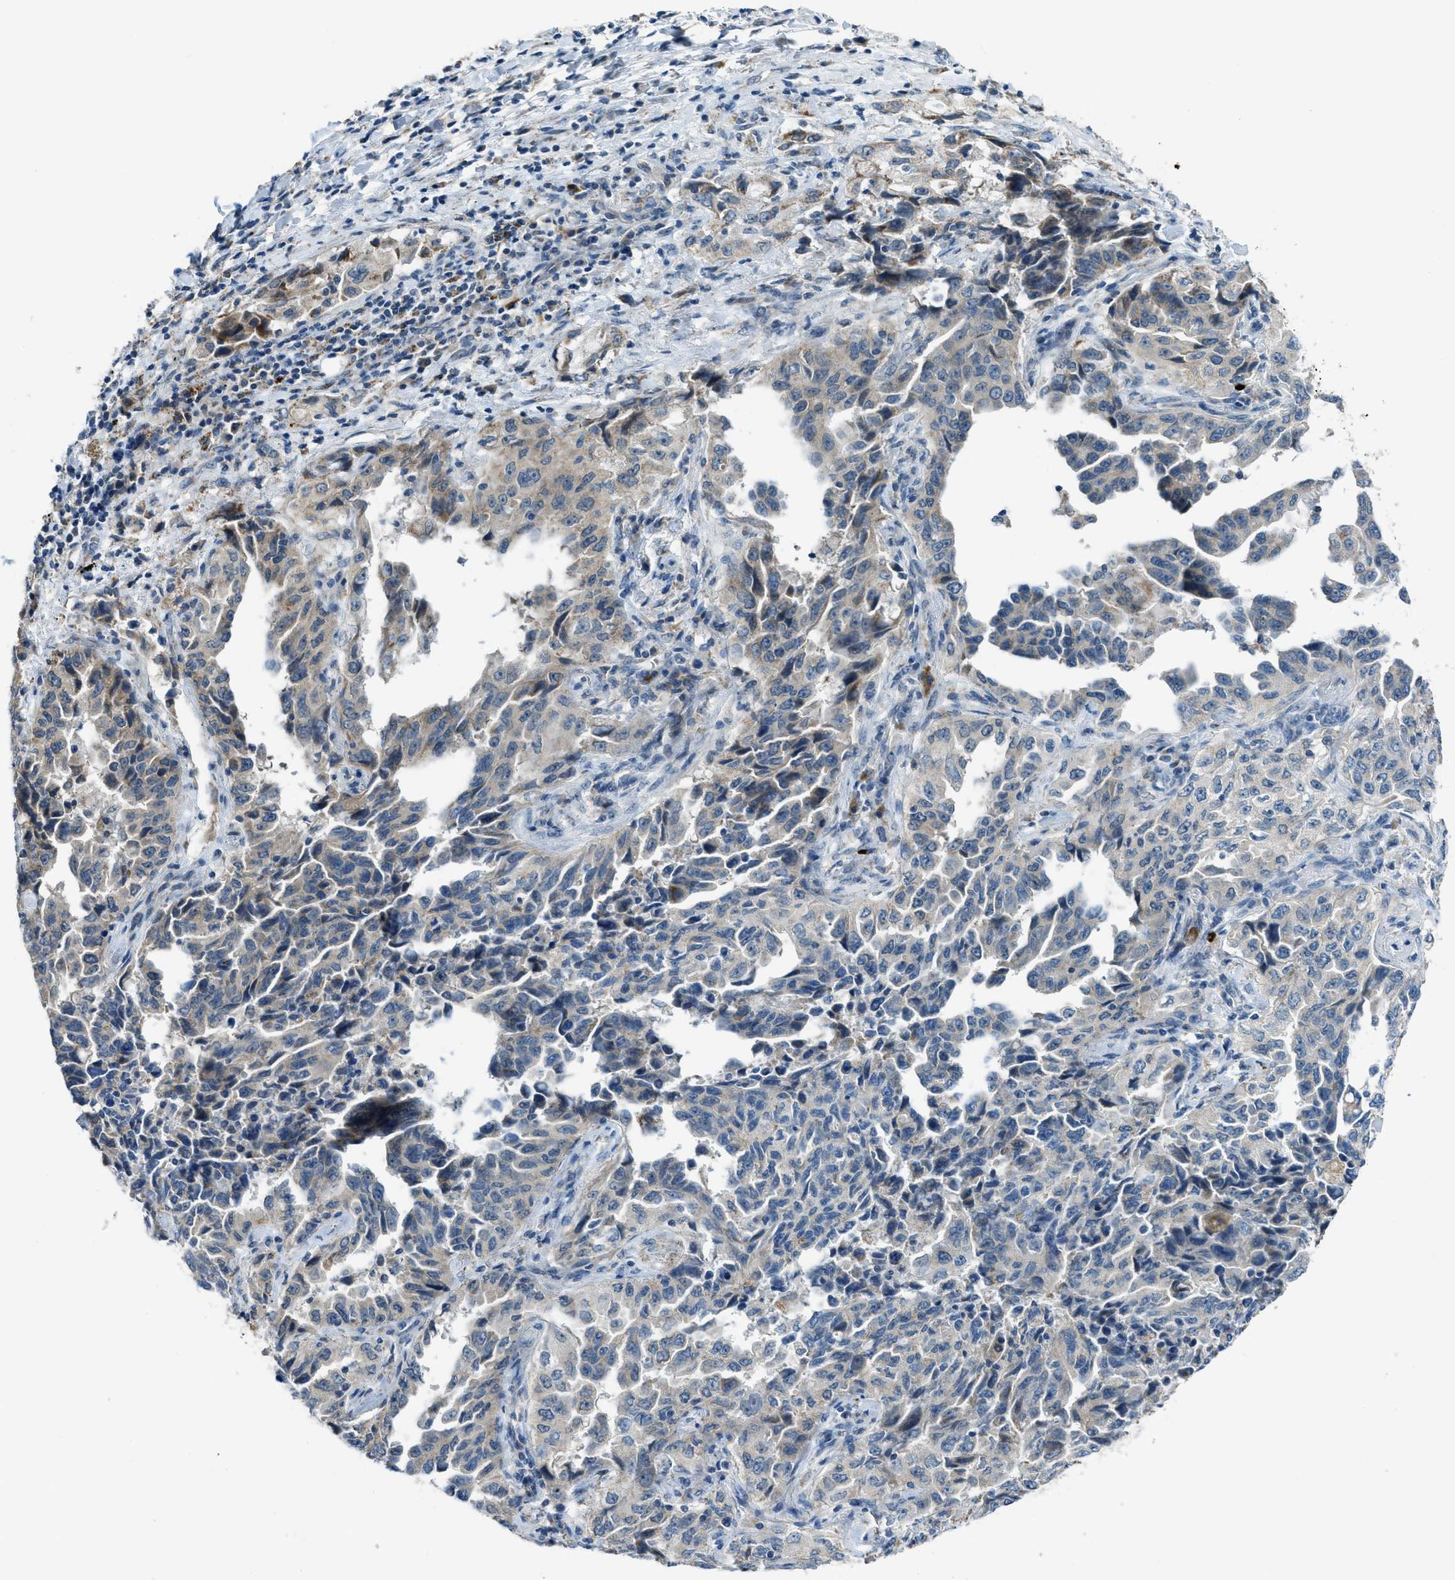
{"staining": {"intensity": "weak", "quantity": "<25%", "location": "cytoplasmic/membranous"}, "tissue": "lung cancer", "cell_type": "Tumor cells", "image_type": "cancer", "snomed": [{"axis": "morphology", "description": "Adenocarcinoma, NOS"}, {"axis": "topography", "description": "Lung"}], "caption": "Immunohistochemistry (IHC) photomicrograph of lung adenocarcinoma stained for a protein (brown), which reveals no staining in tumor cells.", "gene": "CDON", "patient": {"sex": "female", "age": 51}}